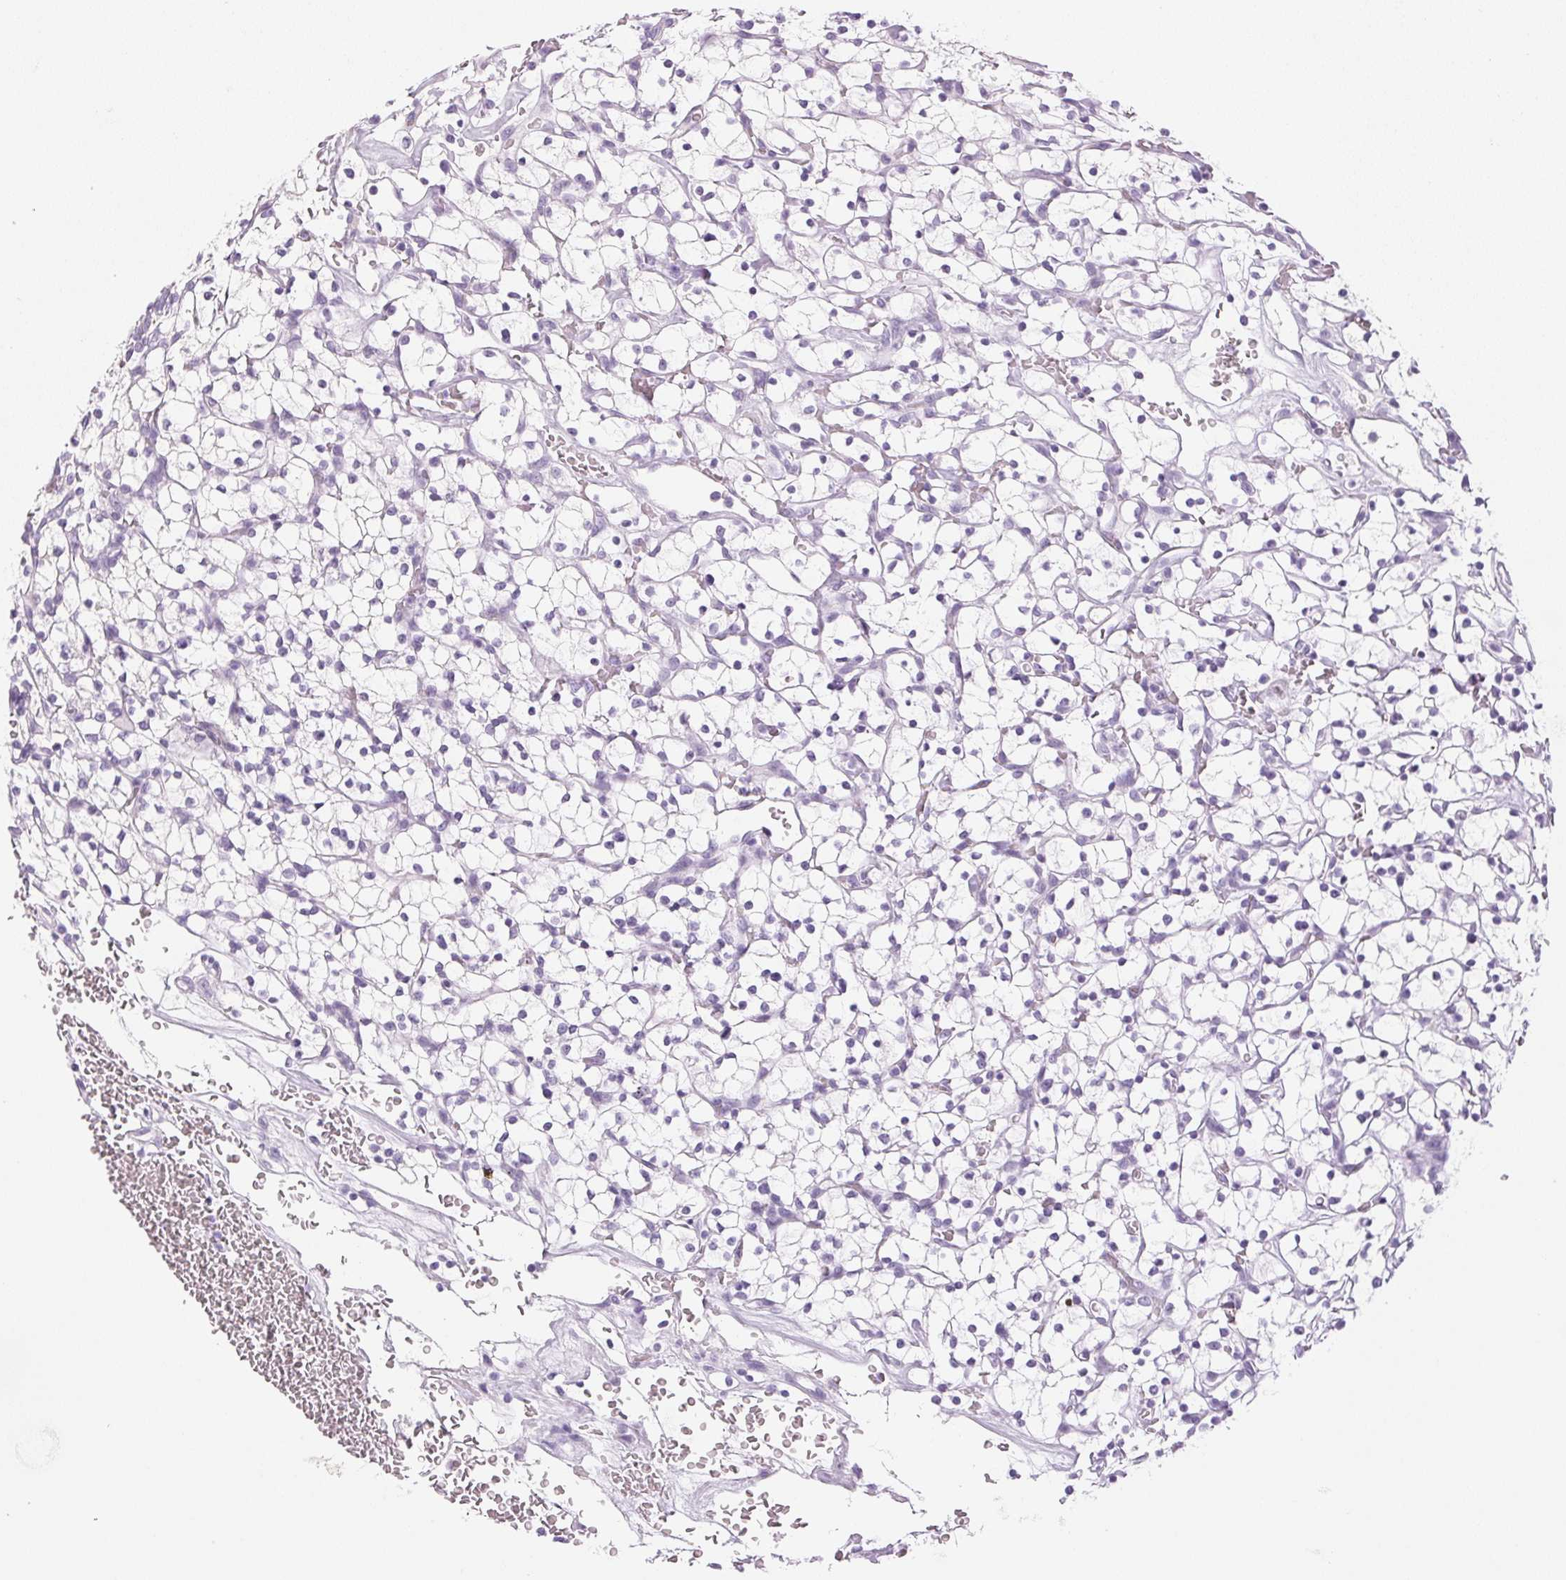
{"staining": {"intensity": "negative", "quantity": "none", "location": "none"}, "tissue": "renal cancer", "cell_type": "Tumor cells", "image_type": "cancer", "snomed": [{"axis": "morphology", "description": "Adenocarcinoma, NOS"}, {"axis": "topography", "description": "Kidney"}], "caption": "Immunohistochemistry image of human adenocarcinoma (renal) stained for a protein (brown), which displays no positivity in tumor cells.", "gene": "IGFBP1", "patient": {"sex": "female", "age": 64}}